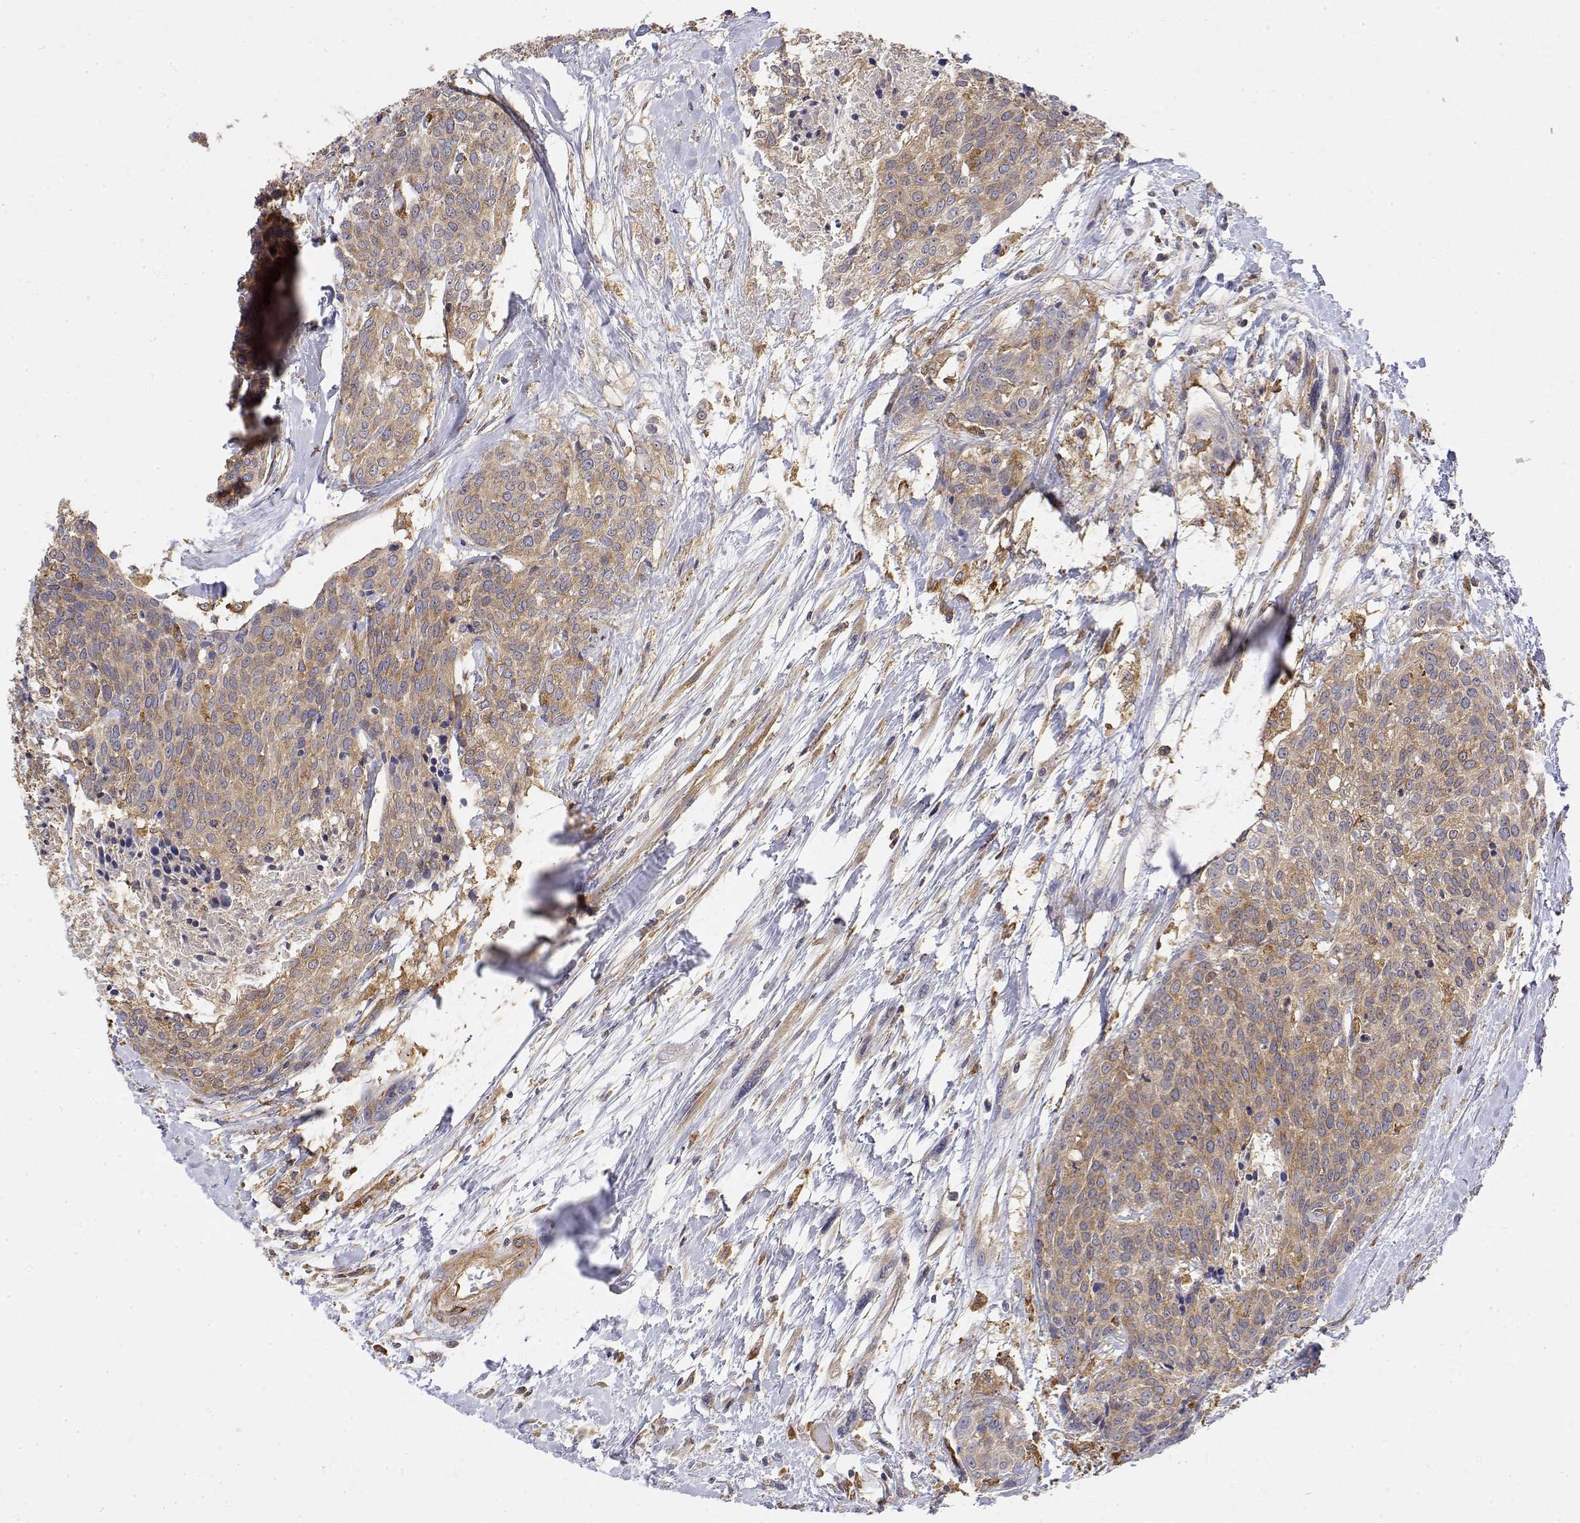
{"staining": {"intensity": "weak", "quantity": ">75%", "location": "cytoplasmic/membranous"}, "tissue": "head and neck cancer", "cell_type": "Tumor cells", "image_type": "cancer", "snomed": [{"axis": "morphology", "description": "Squamous cell carcinoma, NOS"}, {"axis": "topography", "description": "Oral tissue"}, {"axis": "topography", "description": "Head-Neck"}], "caption": "Tumor cells demonstrate low levels of weak cytoplasmic/membranous positivity in approximately >75% of cells in human head and neck cancer.", "gene": "PACSIN2", "patient": {"sex": "male", "age": 64}}